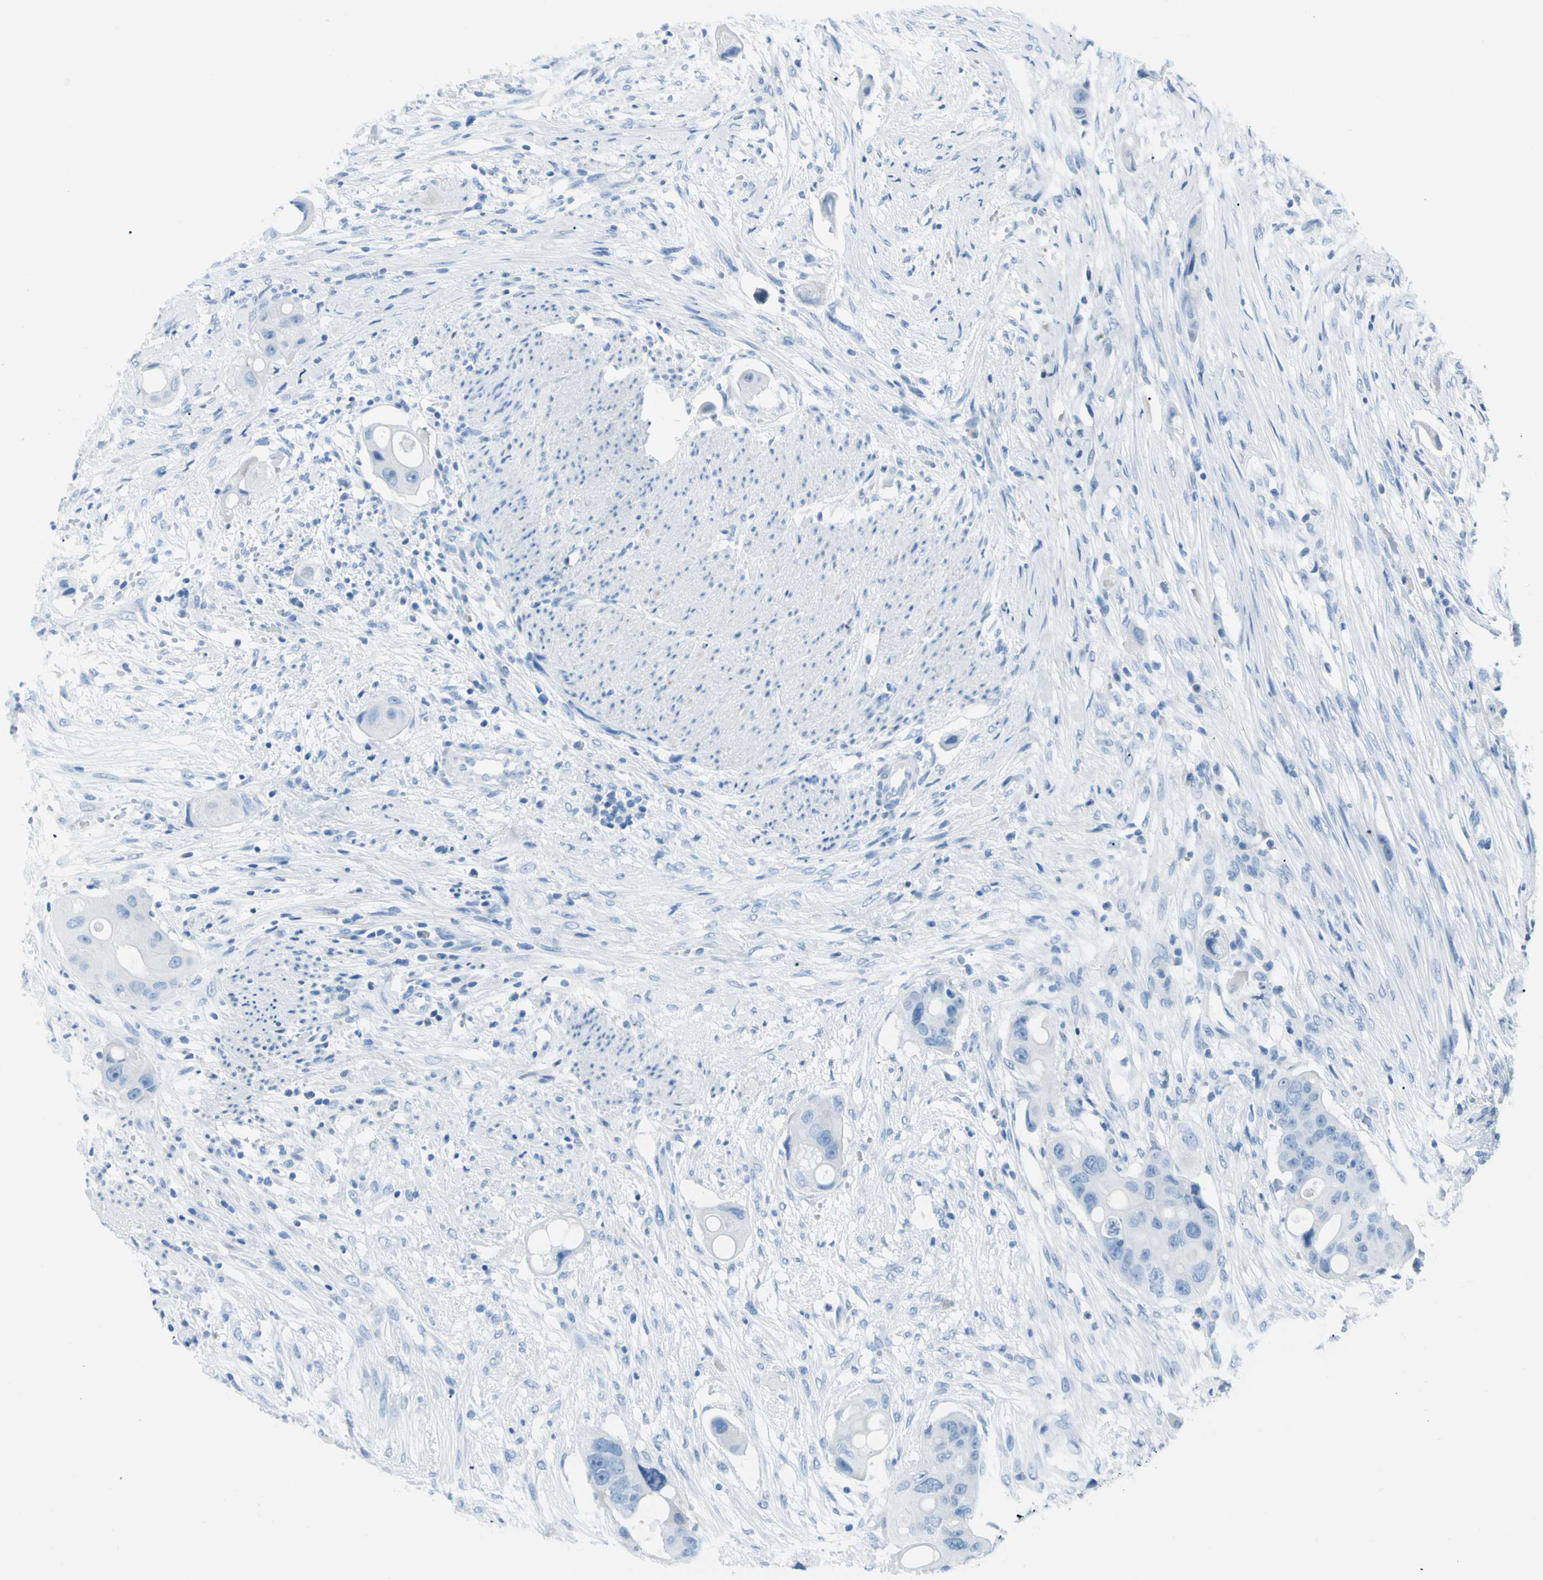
{"staining": {"intensity": "negative", "quantity": "none", "location": "none"}, "tissue": "colorectal cancer", "cell_type": "Tumor cells", "image_type": "cancer", "snomed": [{"axis": "morphology", "description": "Adenocarcinoma, NOS"}, {"axis": "topography", "description": "Colon"}], "caption": "An immunohistochemistry (IHC) micrograph of adenocarcinoma (colorectal) is shown. There is no staining in tumor cells of adenocarcinoma (colorectal).", "gene": "TFPI2", "patient": {"sex": "female", "age": 57}}